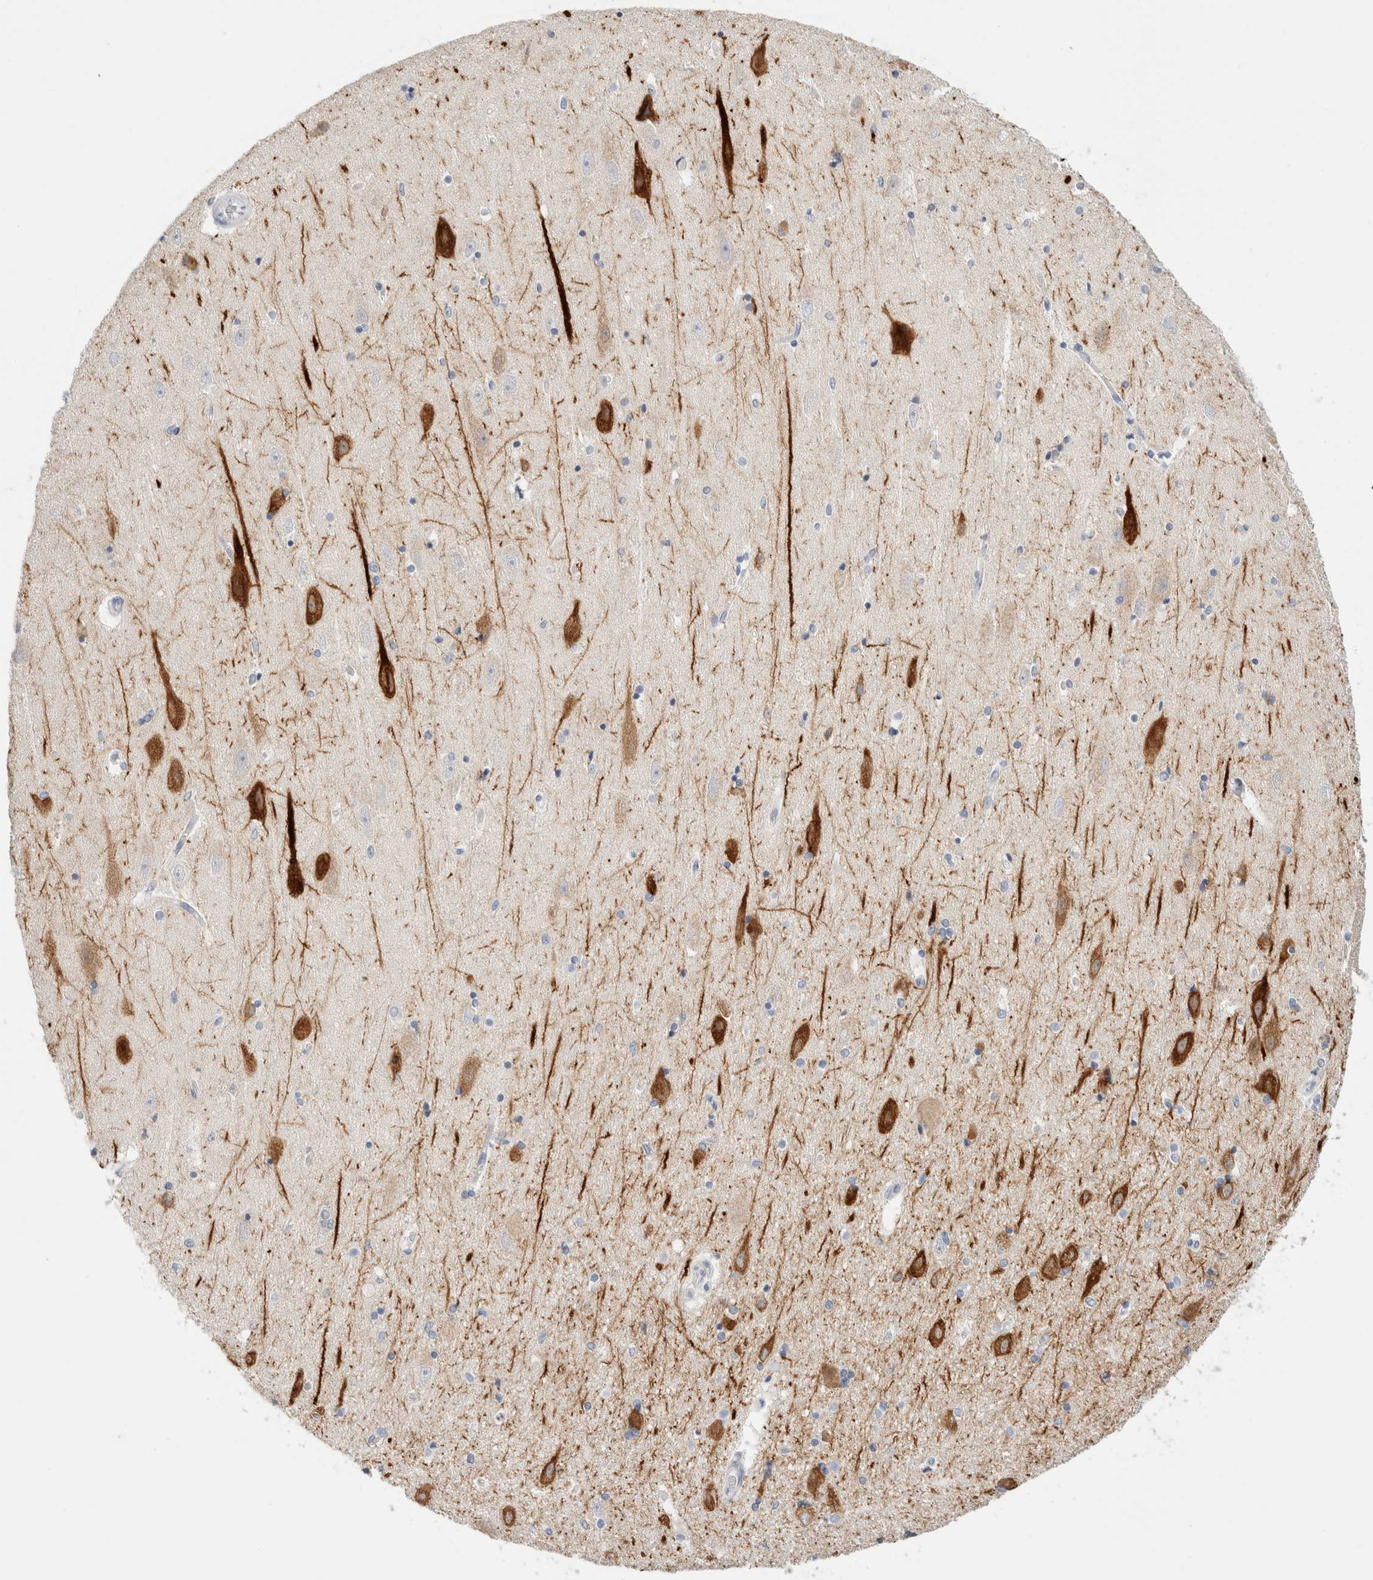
{"staining": {"intensity": "negative", "quantity": "none", "location": "none"}, "tissue": "hippocampus", "cell_type": "Glial cells", "image_type": "normal", "snomed": [{"axis": "morphology", "description": "Normal tissue, NOS"}, {"axis": "topography", "description": "Hippocampus"}], "caption": "Immunohistochemistry (IHC) micrograph of benign hippocampus: human hippocampus stained with DAB demonstrates no significant protein expression in glial cells. The staining is performed using DAB (3,3'-diaminobenzidine) brown chromogen with nuclei counter-stained in using hematoxylin.", "gene": "GADD45G", "patient": {"sex": "female", "age": 54}}